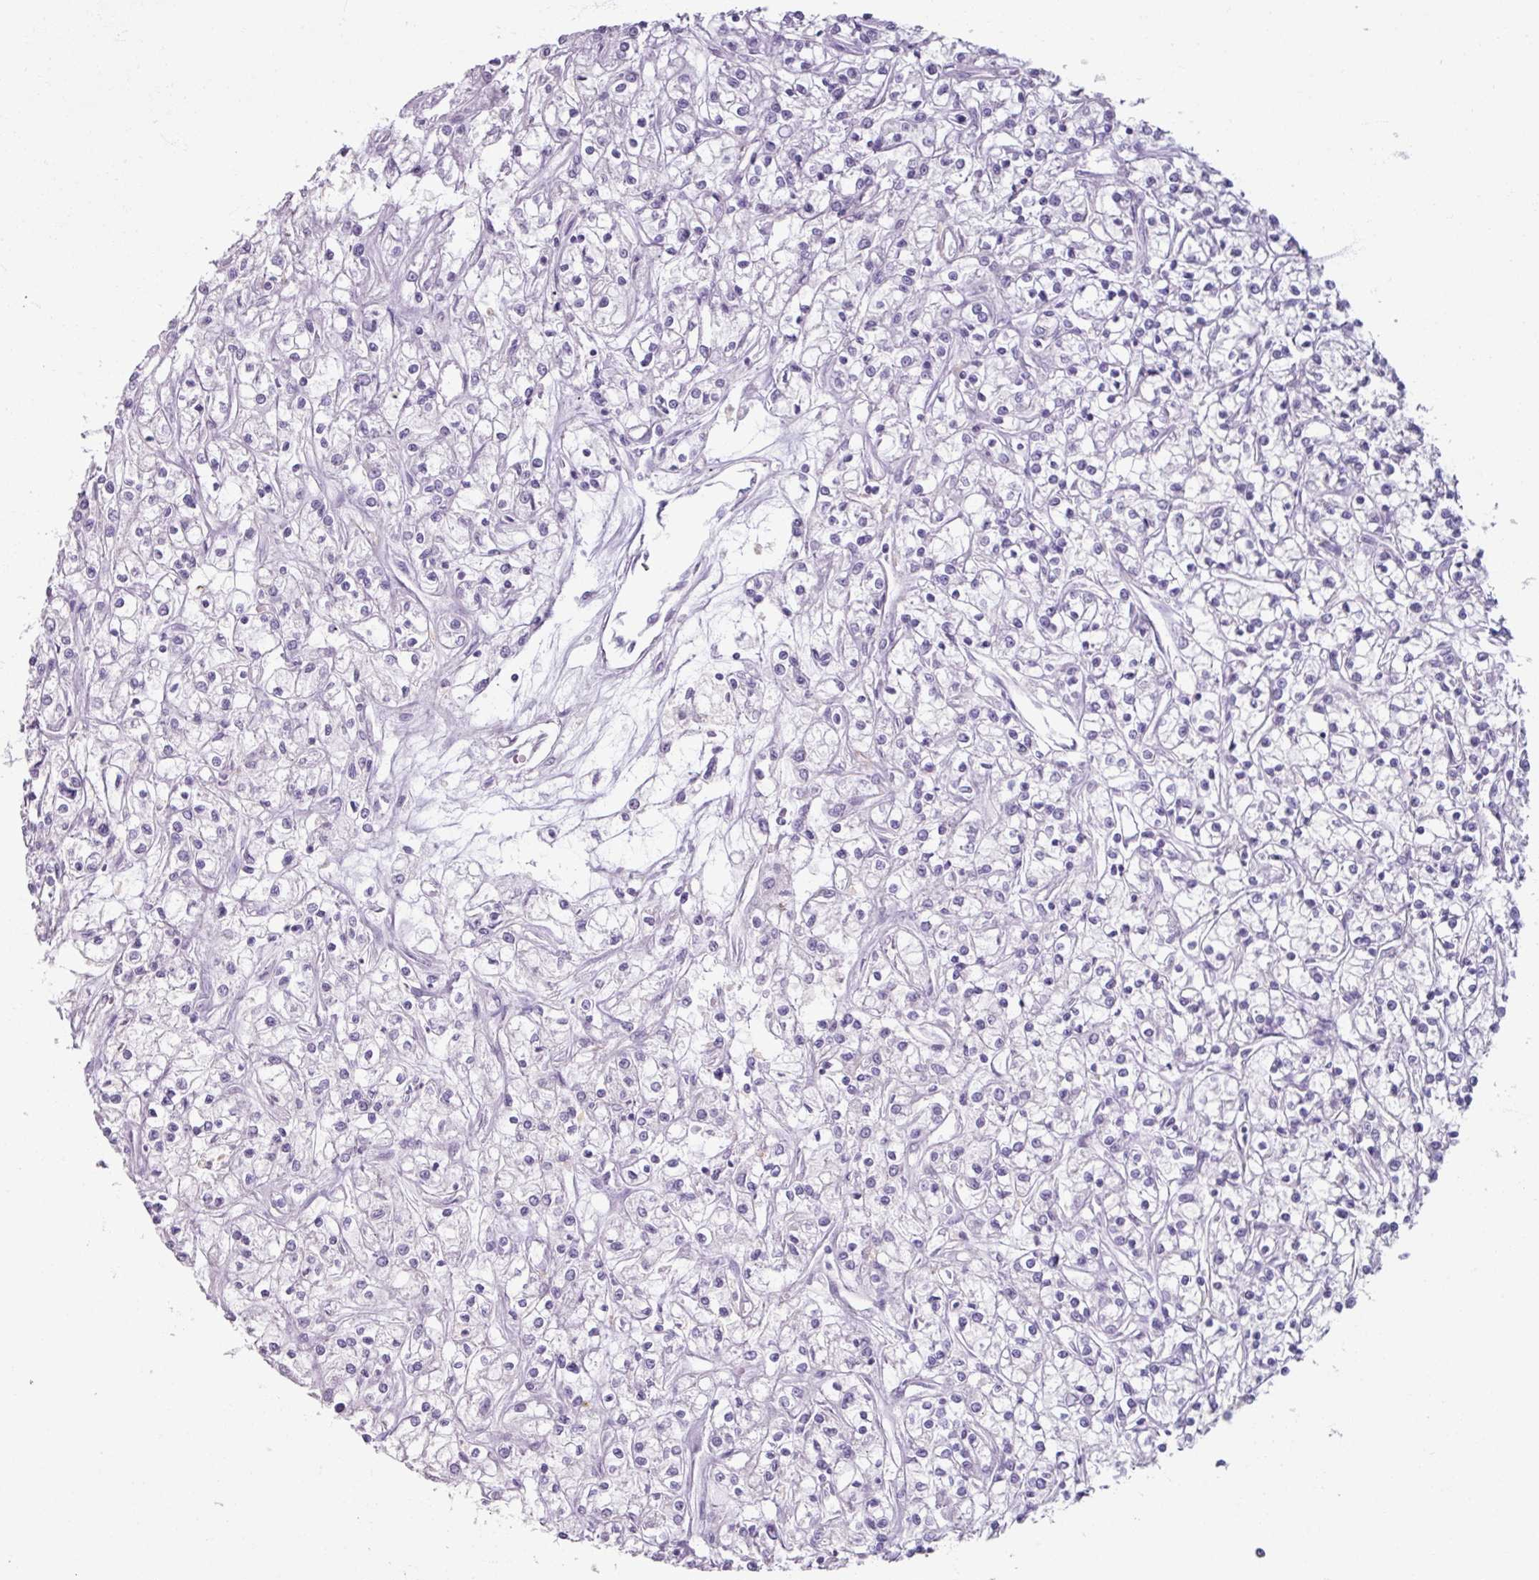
{"staining": {"intensity": "negative", "quantity": "none", "location": "none"}, "tissue": "renal cancer", "cell_type": "Tumor cells", "image_type": "cancer", "snomed": [{"axis": "morphology", "description": "Adenocarcinoma, NOS"}, {"axis": "topography", "description": "Kidney"}], "caption": "Tumor cells show no significant protein expression in renal adenocarcinoma. (Brightfield microscopy of DAB immunohistochemistry at high magnification).", "gene": "SLC27A5", "patient": {"sex": "female", "age": 59}}